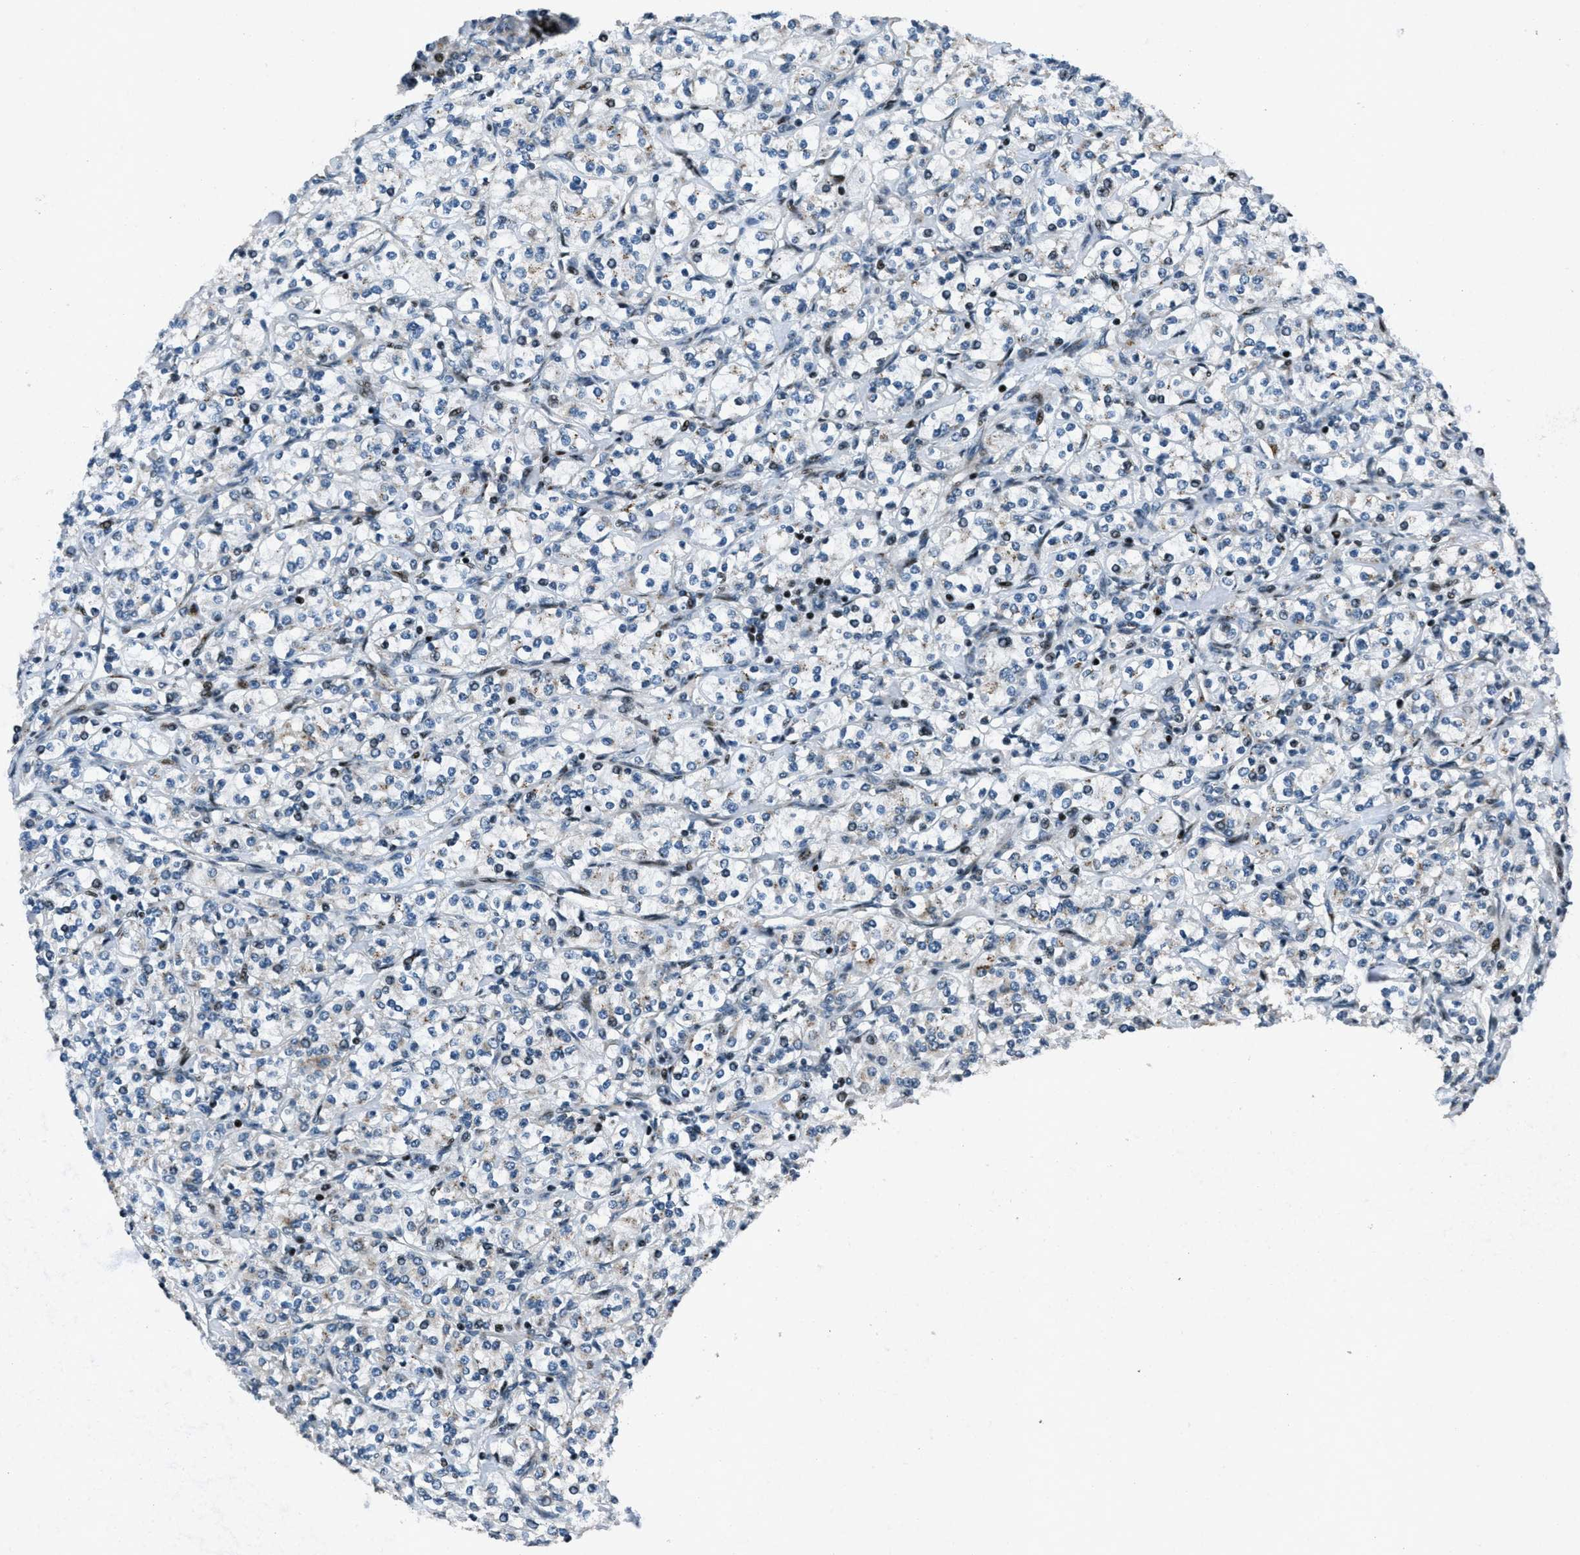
{"staining": {"intensity": "negative", "quantity": "none", "location": "none"}, "tissue": "renal cancer", "cell_type": "Tumor cells", "image_type": "cancer", "snomed": [{"axis": "morphology", "description": "Adenocarcinoma, NOS"}, {"axis": "topography", "description": "Kidney"}], "caption": "There is no significant staining in tumor cells of renal adenocarcinoma. The staining was performed using DAB to visualize the protein expression in brown, while the nuclei were stained in blue with hematoxylin (Magnification: 20x).", "gene": "GPC6", "patient": {"sex": "male", "age": 77}}